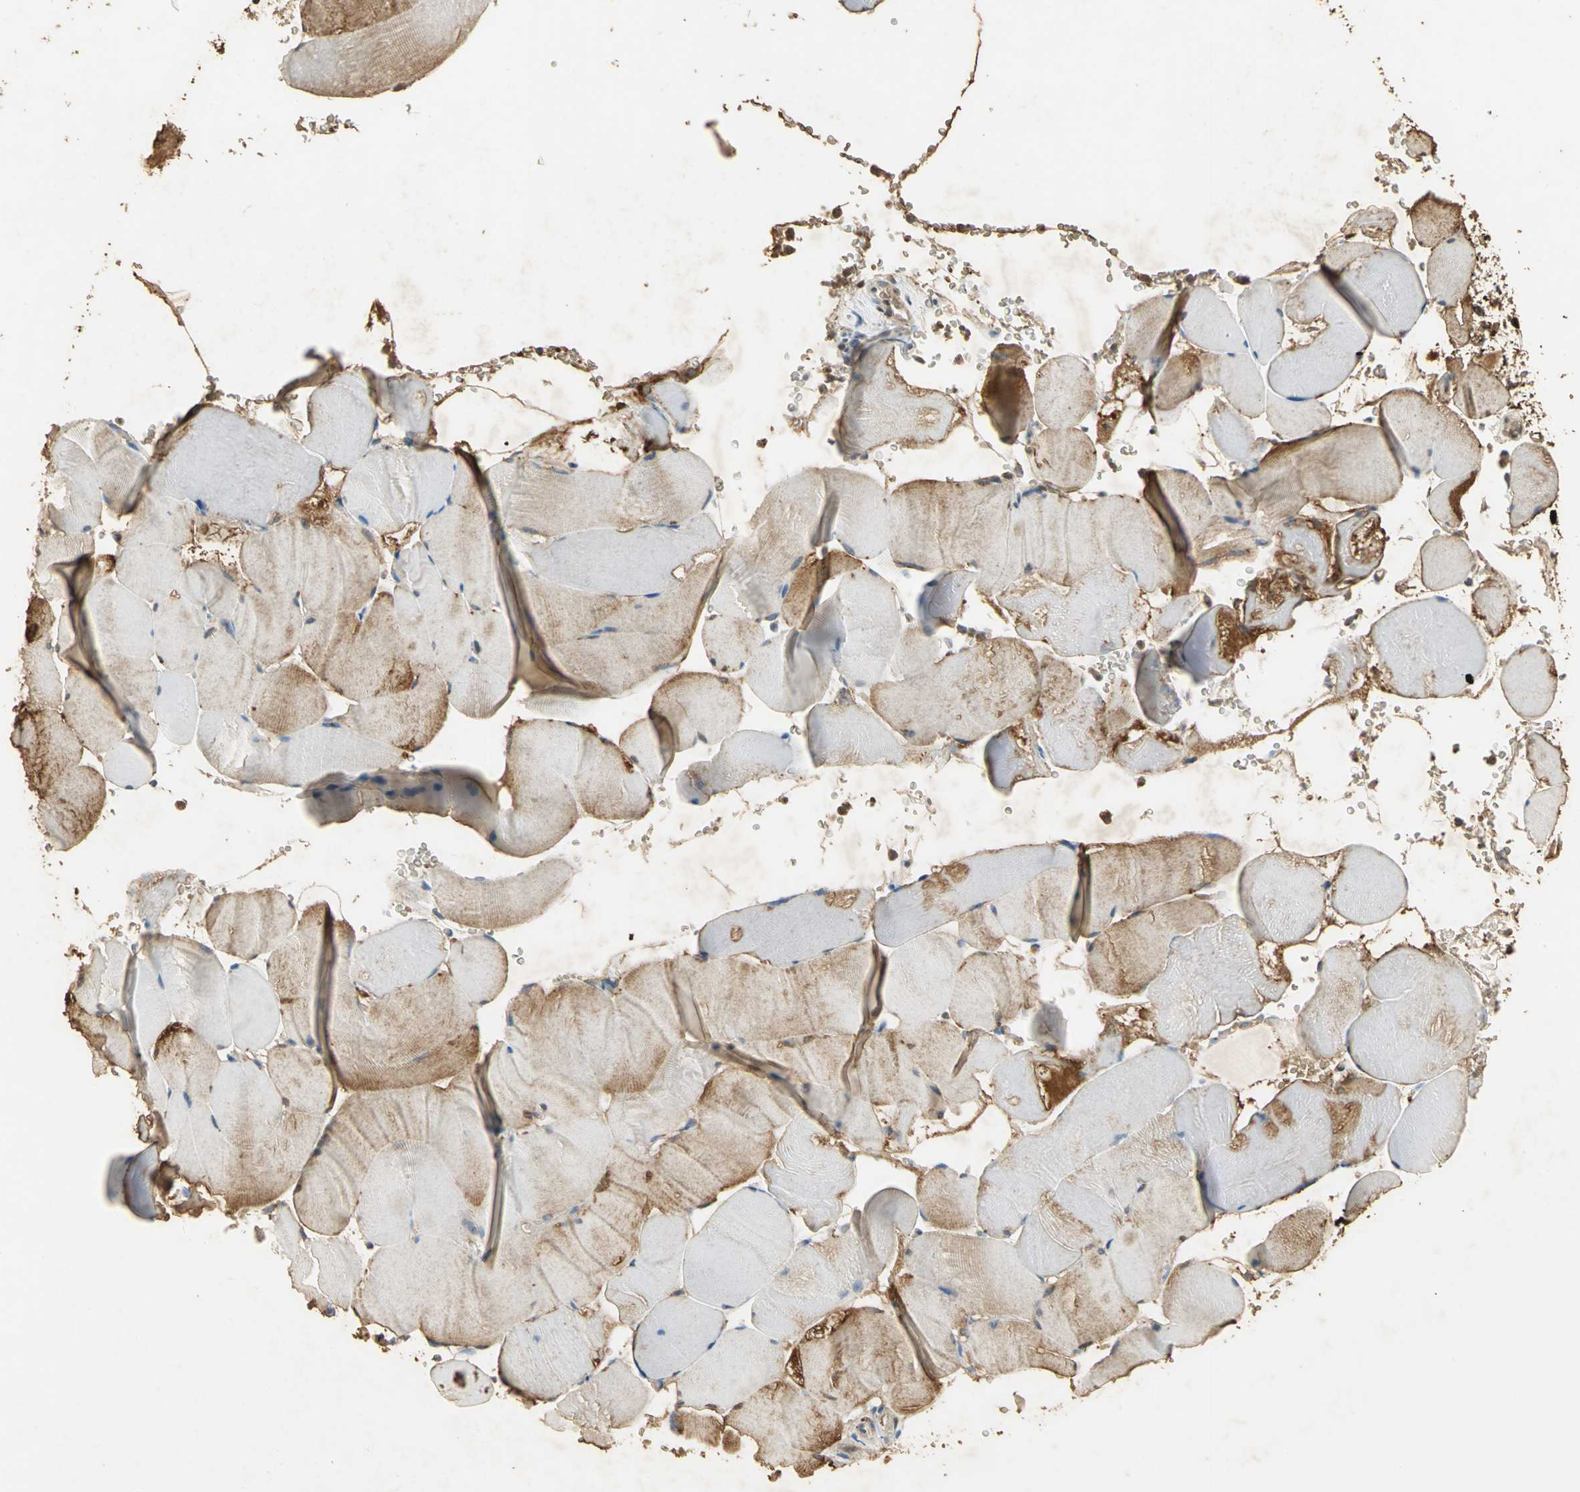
{"staining": {"intensity": "weak", "quantity": "25%-75%", "location": "cytoplasmic/membranous"}, "tissue": "skeletal muscle", "cell_type": "Myocytes", "image_type": "normal", "snomed": [{"axis": "morphology", "description": "Normal tissue, NOS"}, {"axis": "topography", "description": "Skeletal muscle"}], "caption": "Immunohistochemical staining of unremarkable human skeletal muscle shows 25%-75% levels of weak cytoplasmic/membranous protein staining in about 25%-75% of myocytes.", "gene": "GAPDH", "patient": {"sex": "male", "age": 62}}